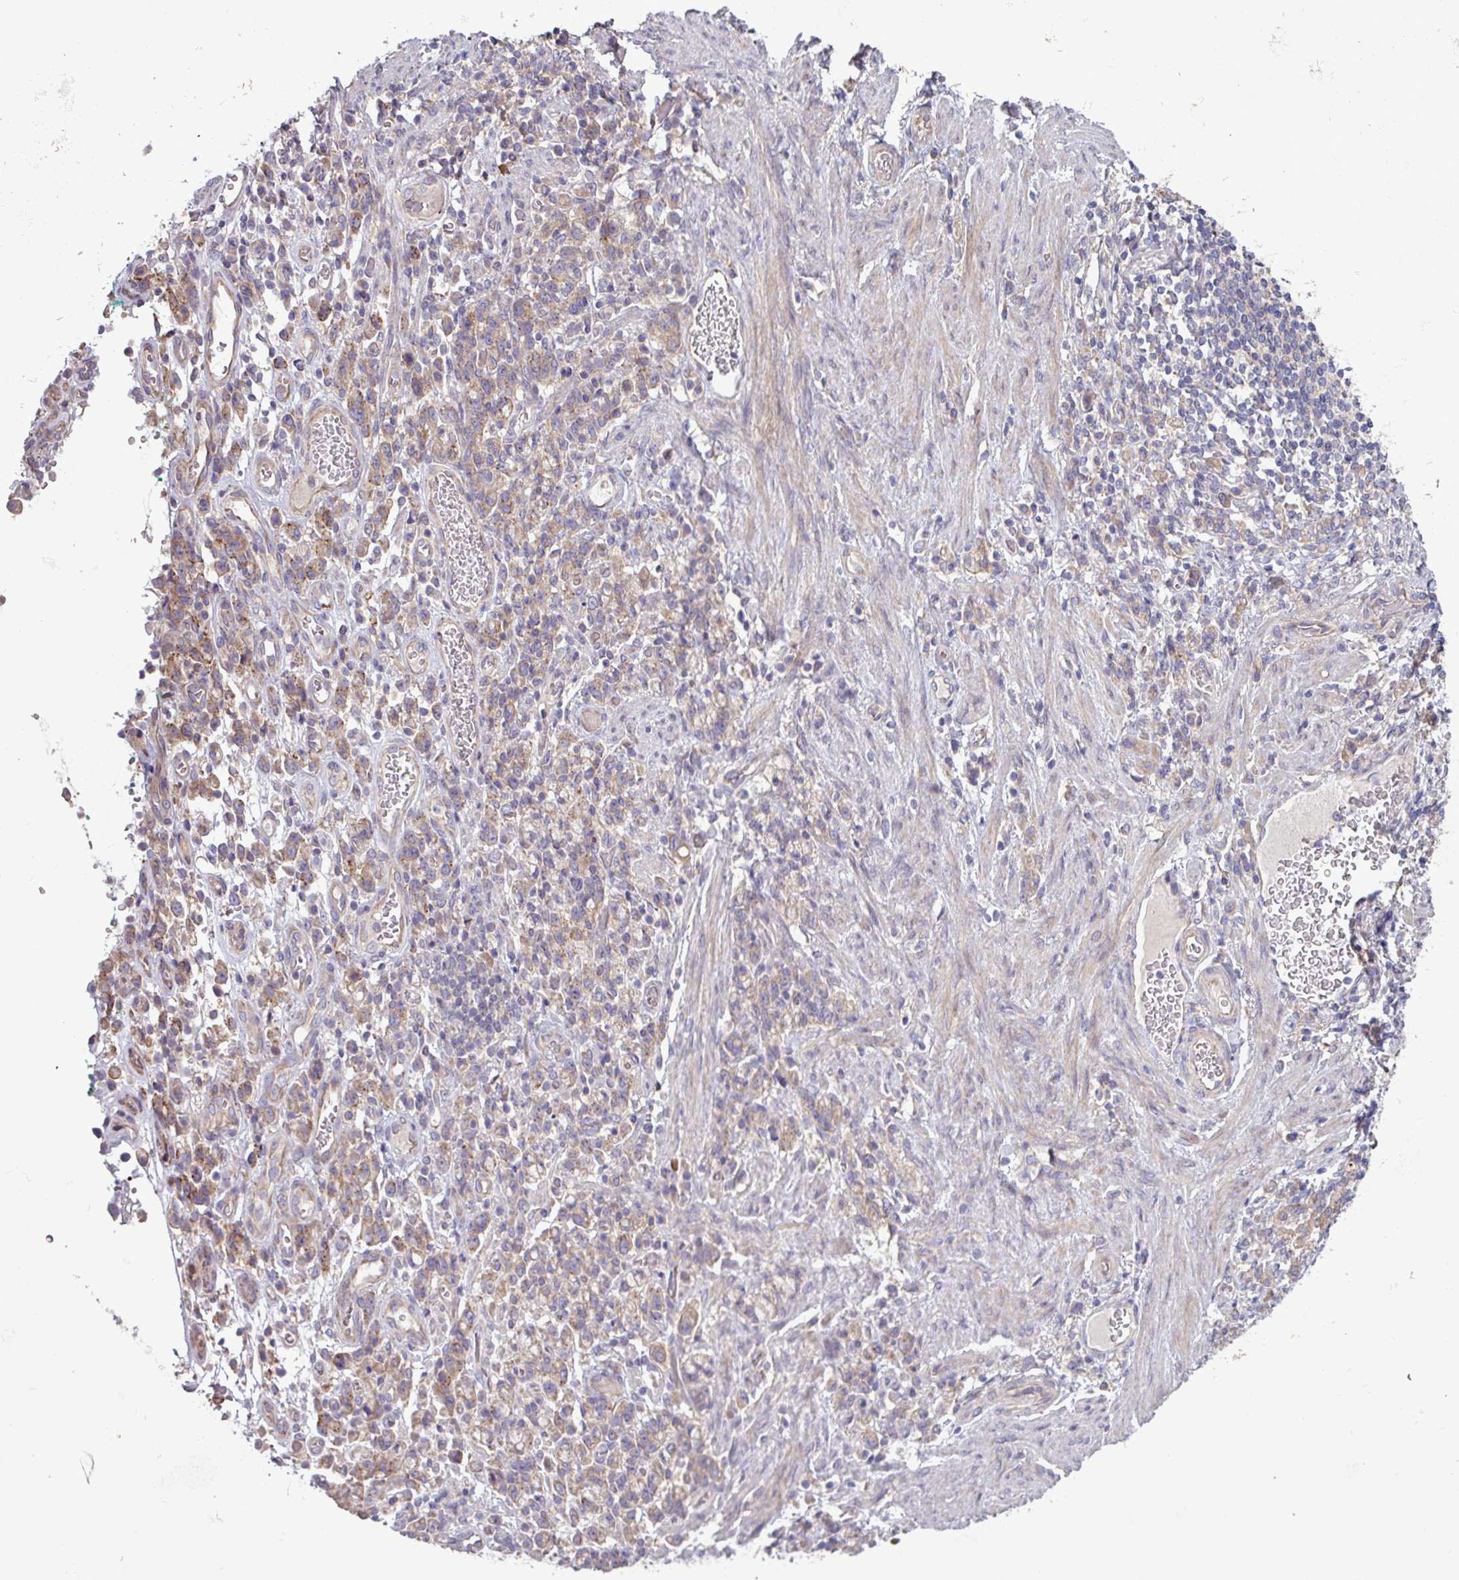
{"staining": {"intensity": "weak", "quantity": "<25%", "location": "cytoplasmic/membranous"}, "tissue": "stomach cancer", "cell_type": "Tumor cells", "image_type": "cancer", "snomed": [{"axis": "morphology", "description": "Adenocarcinoma, NOS"}, {"axis": "topography", "description": "Stomach"}], "caption": "Stomach adenocarcinoma was stained to show a protein in brown. There is no significant staining in tumor cells.", "gene": "PLIN2", "patient": {"sex": "male", "age": 77}}